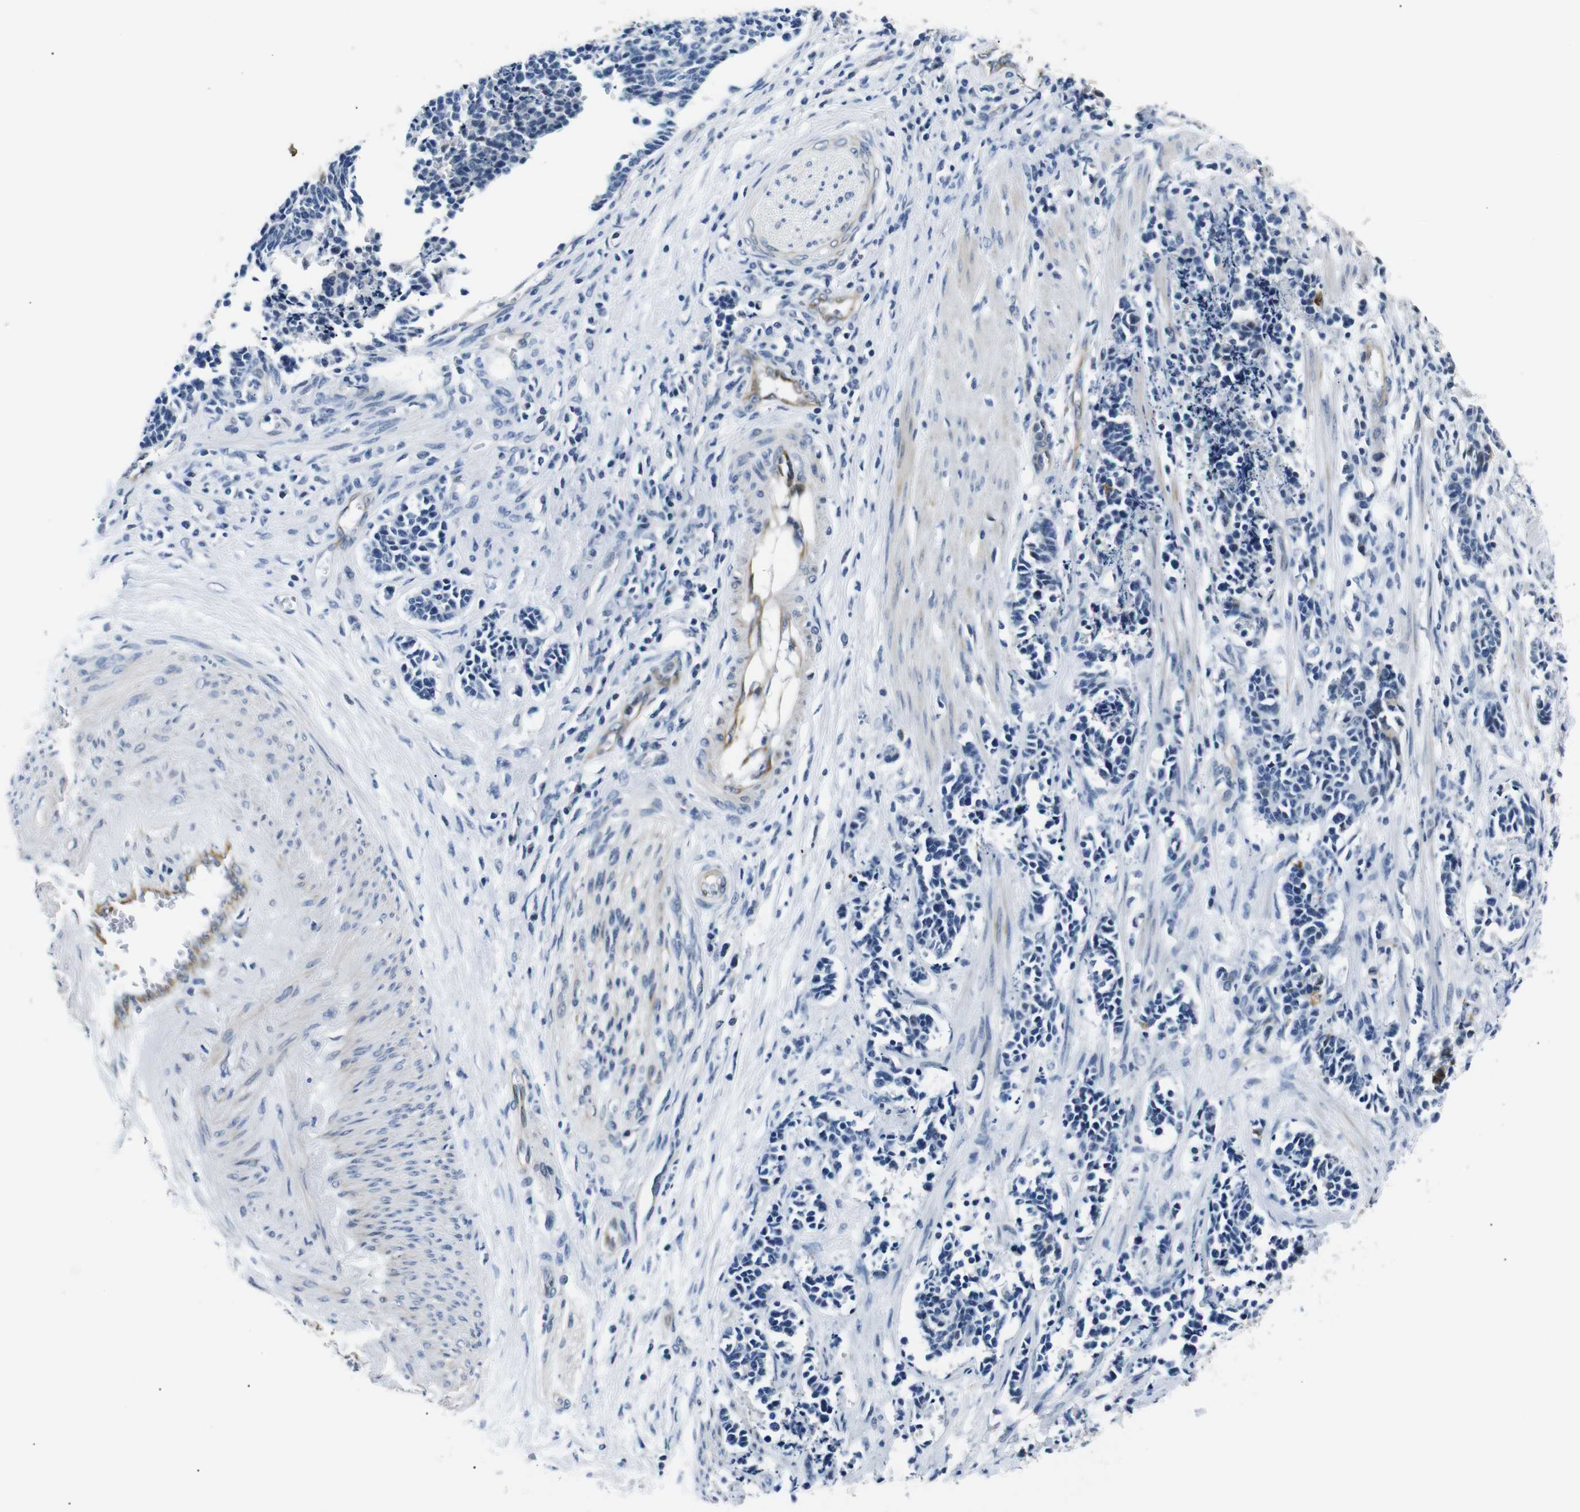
{"staining": {"intensity": "negative", "quantity": "none", "location": "none"}, "tissue": "cervical cancer", "cell_type": "Tumor cells", "image_type": "cancer", "snomed": [{"axis": "morphology", "description": "Squamous cell carcinoma, NOS"}, {"axis": "topography", "description": "Cervix"}], "caption": "An IHC micrograph of cervical squamous cell carcinoma is shown. There is no staining in tumor cells of cervical squamous cell carcinoma.", "gene": "TAFA1", "patient": {"sex": "female", "age": 35}}